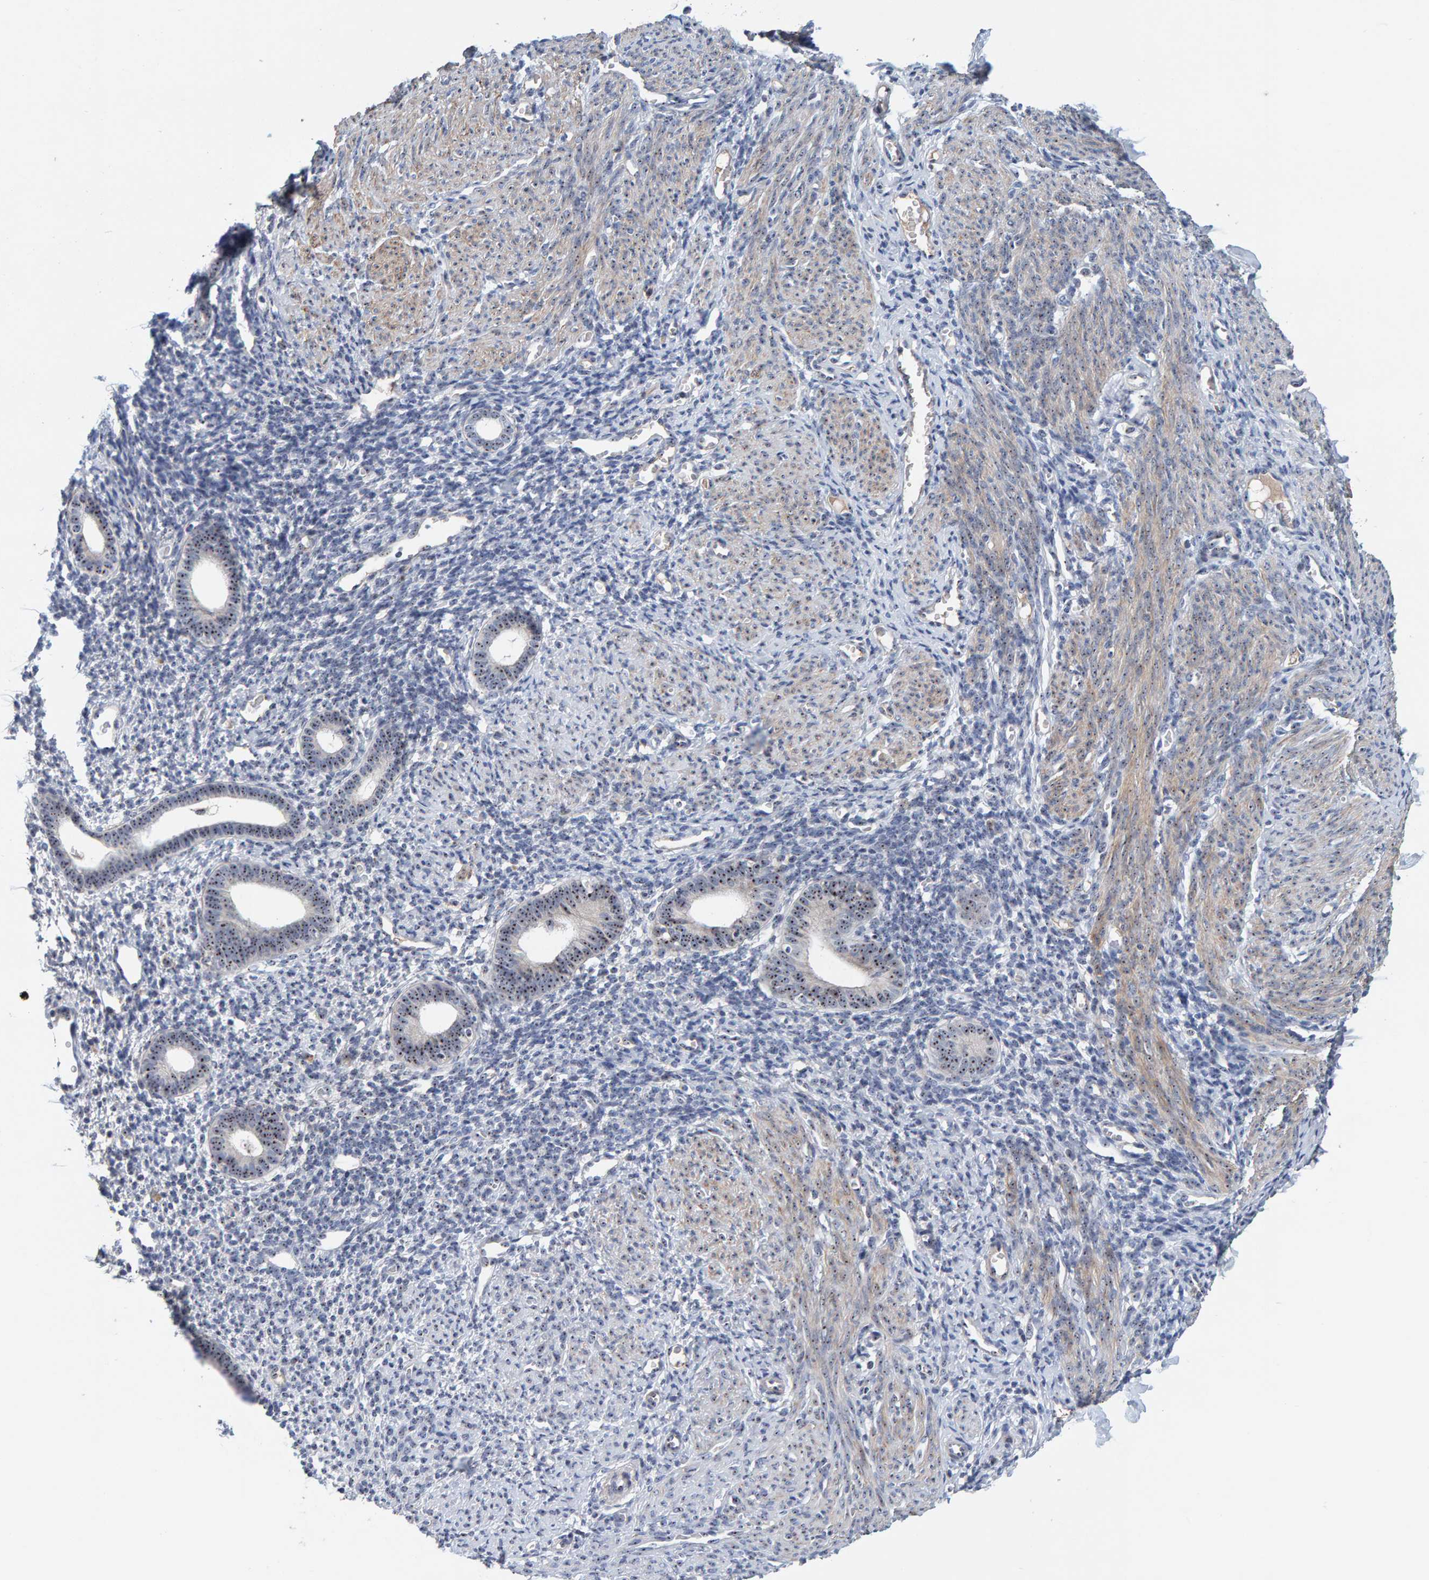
{"staining": {"intensity": "negative", "quantity": "none", "location": "none"}, "tissue": "endometrium", "cell_type": "Cells in endometrial stroma", "image_type": "normal", "snomed": [{"axis": "morphology", "description": "Normal tissue, NOS"}, {"axis": "morphology", "description": "Adenocarcinoma, NOS"}, {"axis": "topography", "description": "Endometrium"}], "caption": "High power microscopy histopathology image of an IHC photomicrograph of unremarkable endometrium, revealing no significant expression in cells in endometrial stroma.", "gene": "NOL11", "patient": {"sex": "female", "age": 57}}